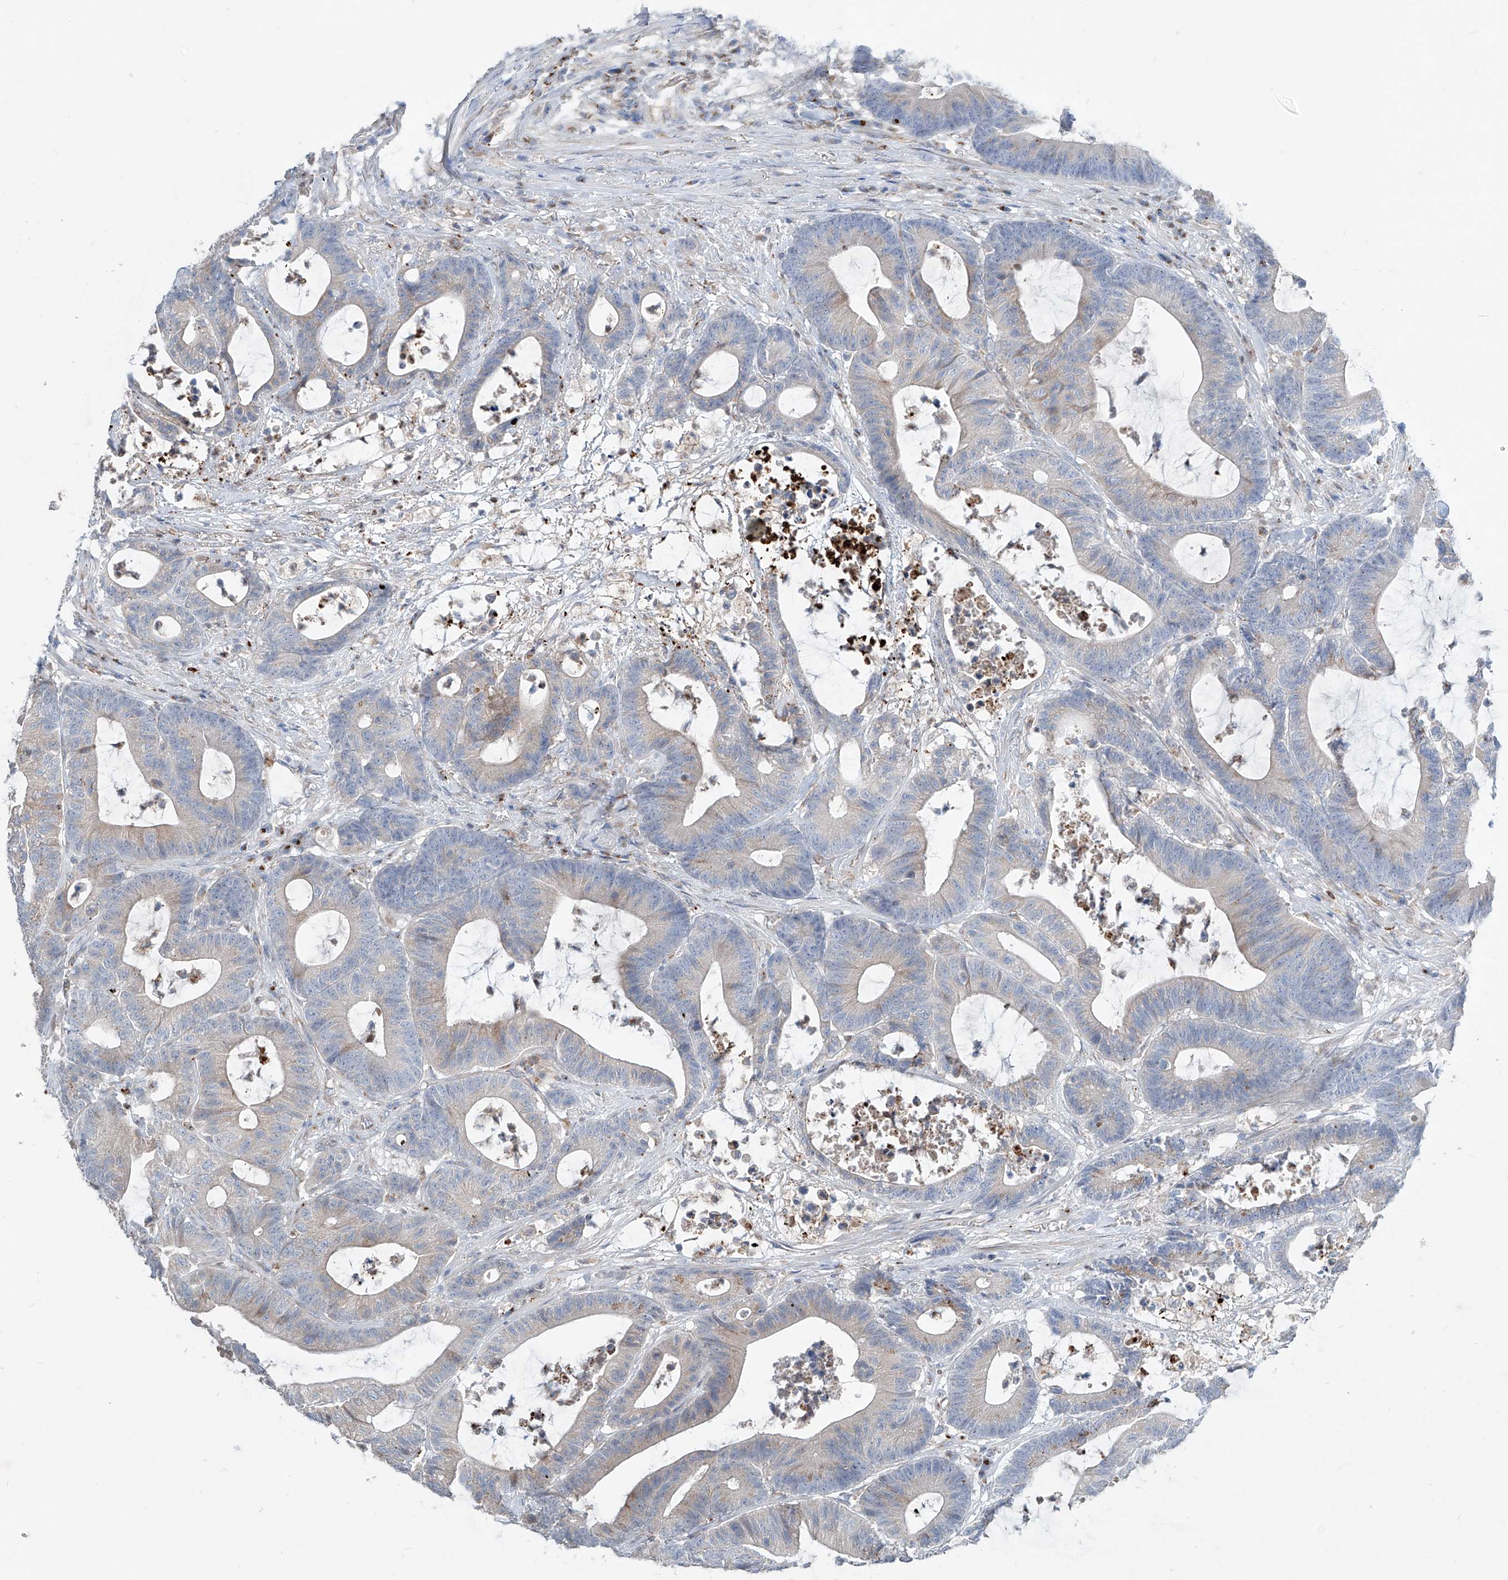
{"staining": {"intensity": "weak", "quantity": "<25%", "location": "cytoplasmic/membranous"}, "tissue": "colorectal cancer", "cell_type": "Tumor cells", "image_type": "cancer", "snomed": [{"axis": "morphology", "description": "Adenocarcinoma, NOS"}, {"axis": "topography", "description": "Colon"}], "caption": "High magnification brightfield microscopy of adenocarcinoma (colorectal) stained with DAB (3,3'-diaminobenzidine) (brown) and counterstained with hematoxylin (blue): tumor cells show no significant expression.", "gene": "CDH5", "patient": {"sex": "female", "age": 84}}